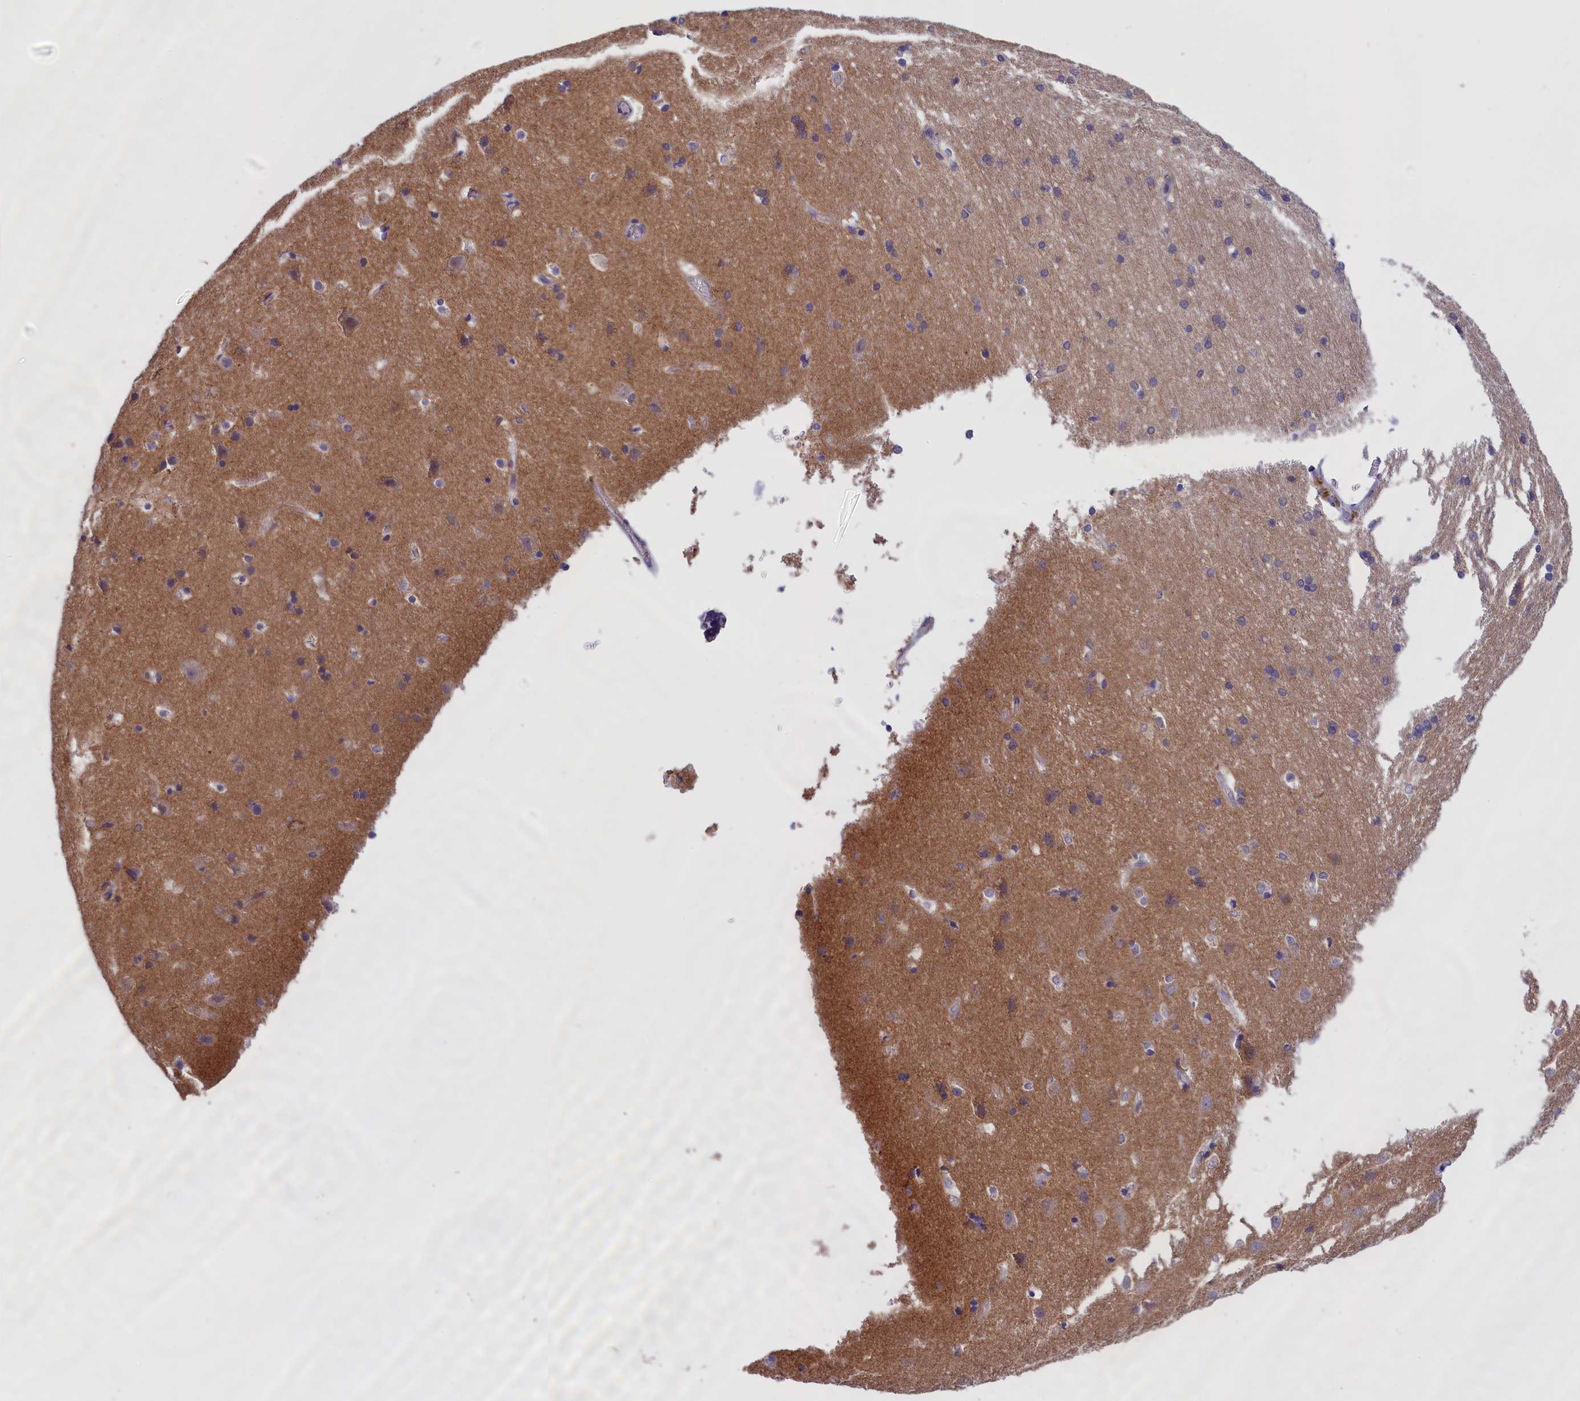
{"staining": {"intensity": "negative", "quantity": "none", "location": "none"}, "tissue": "cerebral cortex", "cell_type": "Endothelial cells", "image_type": "normal", "snomed": [{"axis": "morphology", "description": "Normal tissue, NOS"}, {"axis": "topography", "description": "Cerebral cortex"}], "caption": "Immunohistochemistry (IHC) micrograph of benign human cerebral cortex stained for a protein (brown), which displays no staining in endothelial cells. (Brightfield microscopy of DAB (3,3'-diaminobenzidine) IHC at high magnification).", "gene": "IGFALS", "patient": {"sex": "male", "age": 54}}